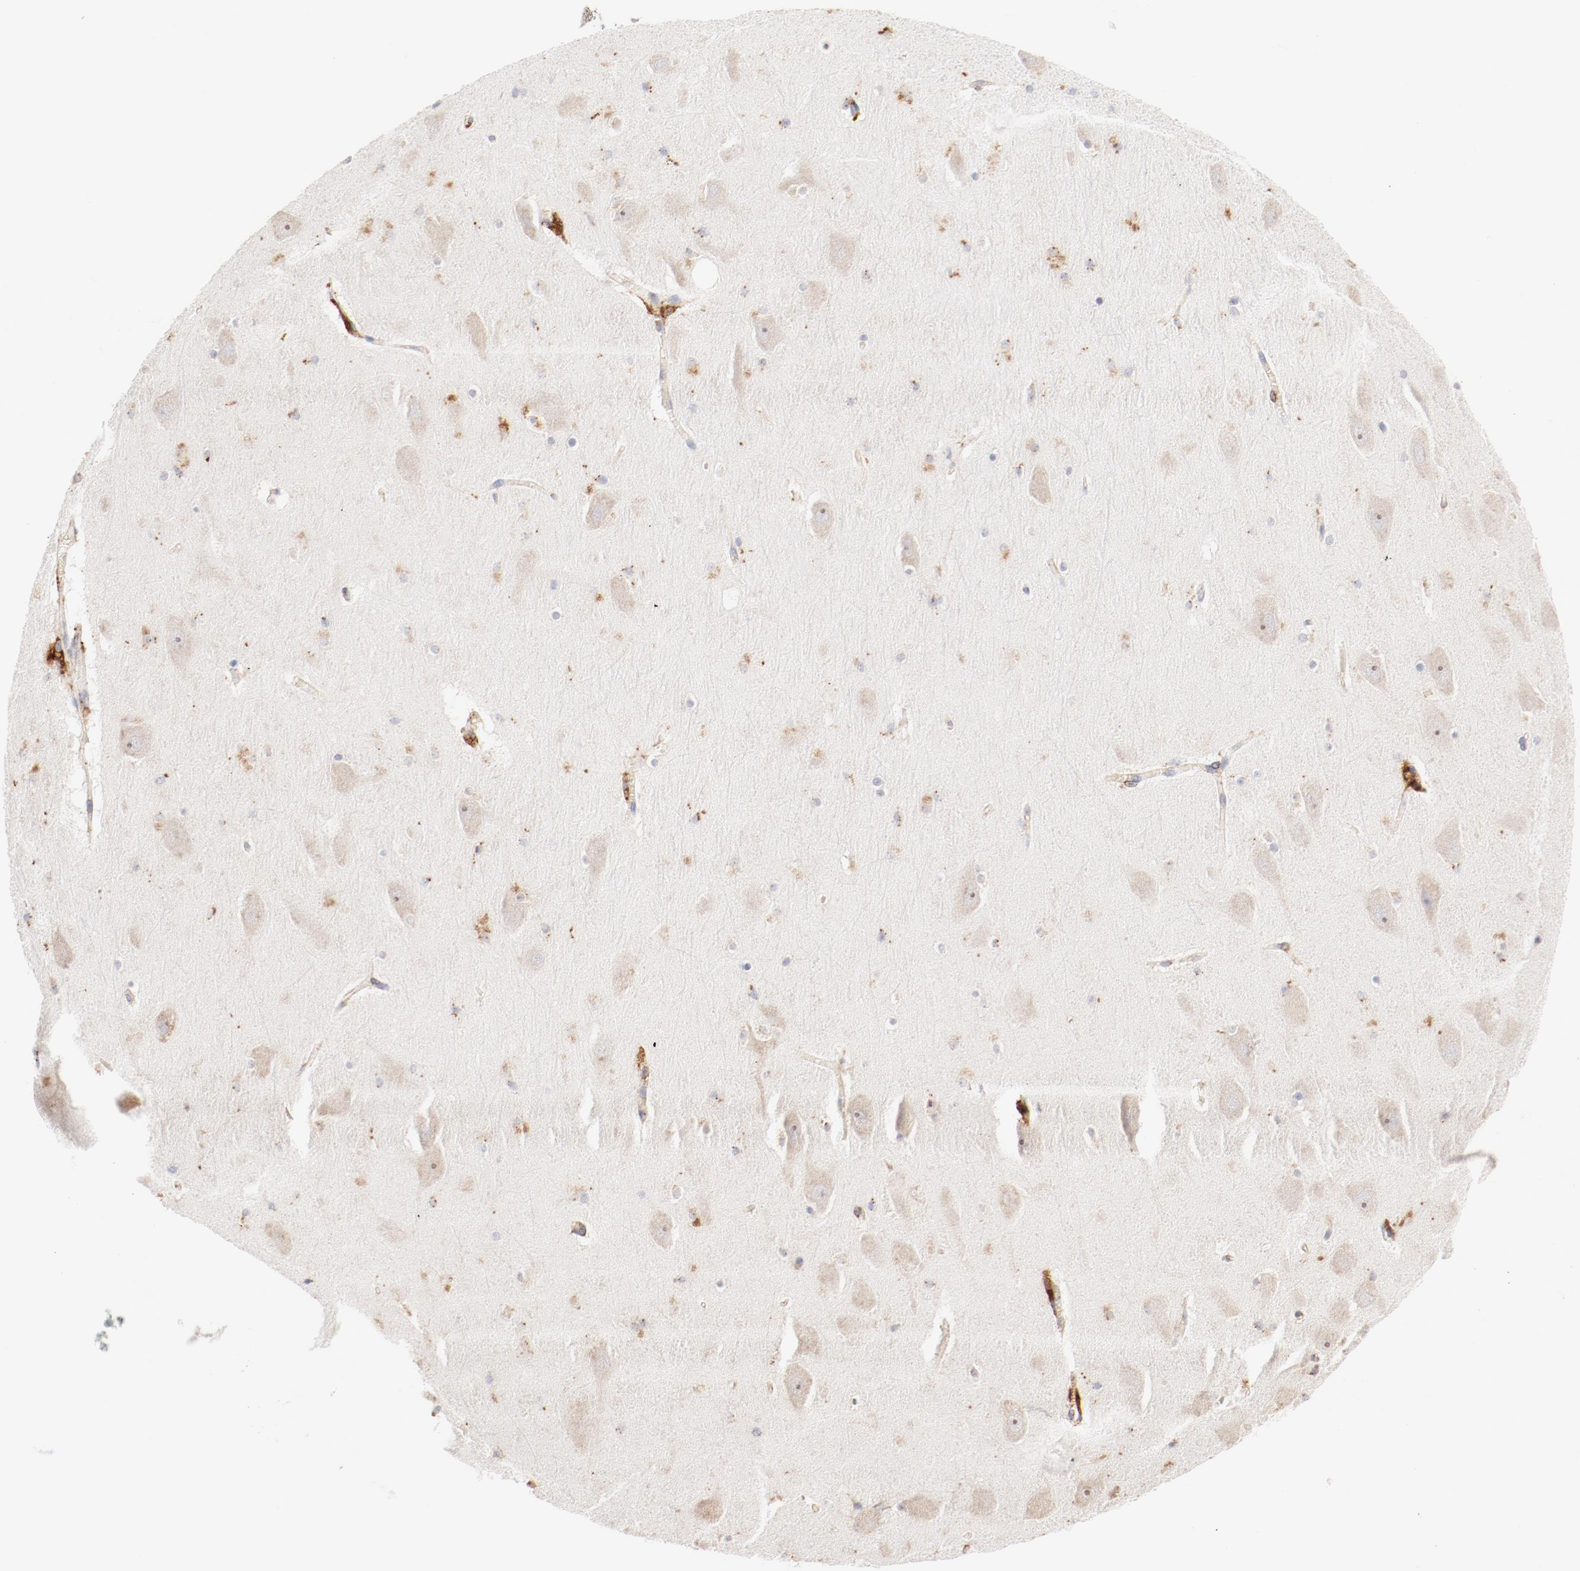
{"staining": {"intensity": "negative", "quantity": "none", "location": "none"}, "tissue": "hippocampus", "cell_type": "Glial cells", "image_type": "normal", "snomed": [{"axis": "morphology", "description": "Normal tissue, NOS"}, {"axis": "topography", "description": "Hippocampus"}], "caption": "Glial cells show no significant positivity in unremarkable hippocampus. (DAB immunohistochemistry, high magnification).", "gene": "CTSH", "patient": {"sex": "male", "age": 45}}